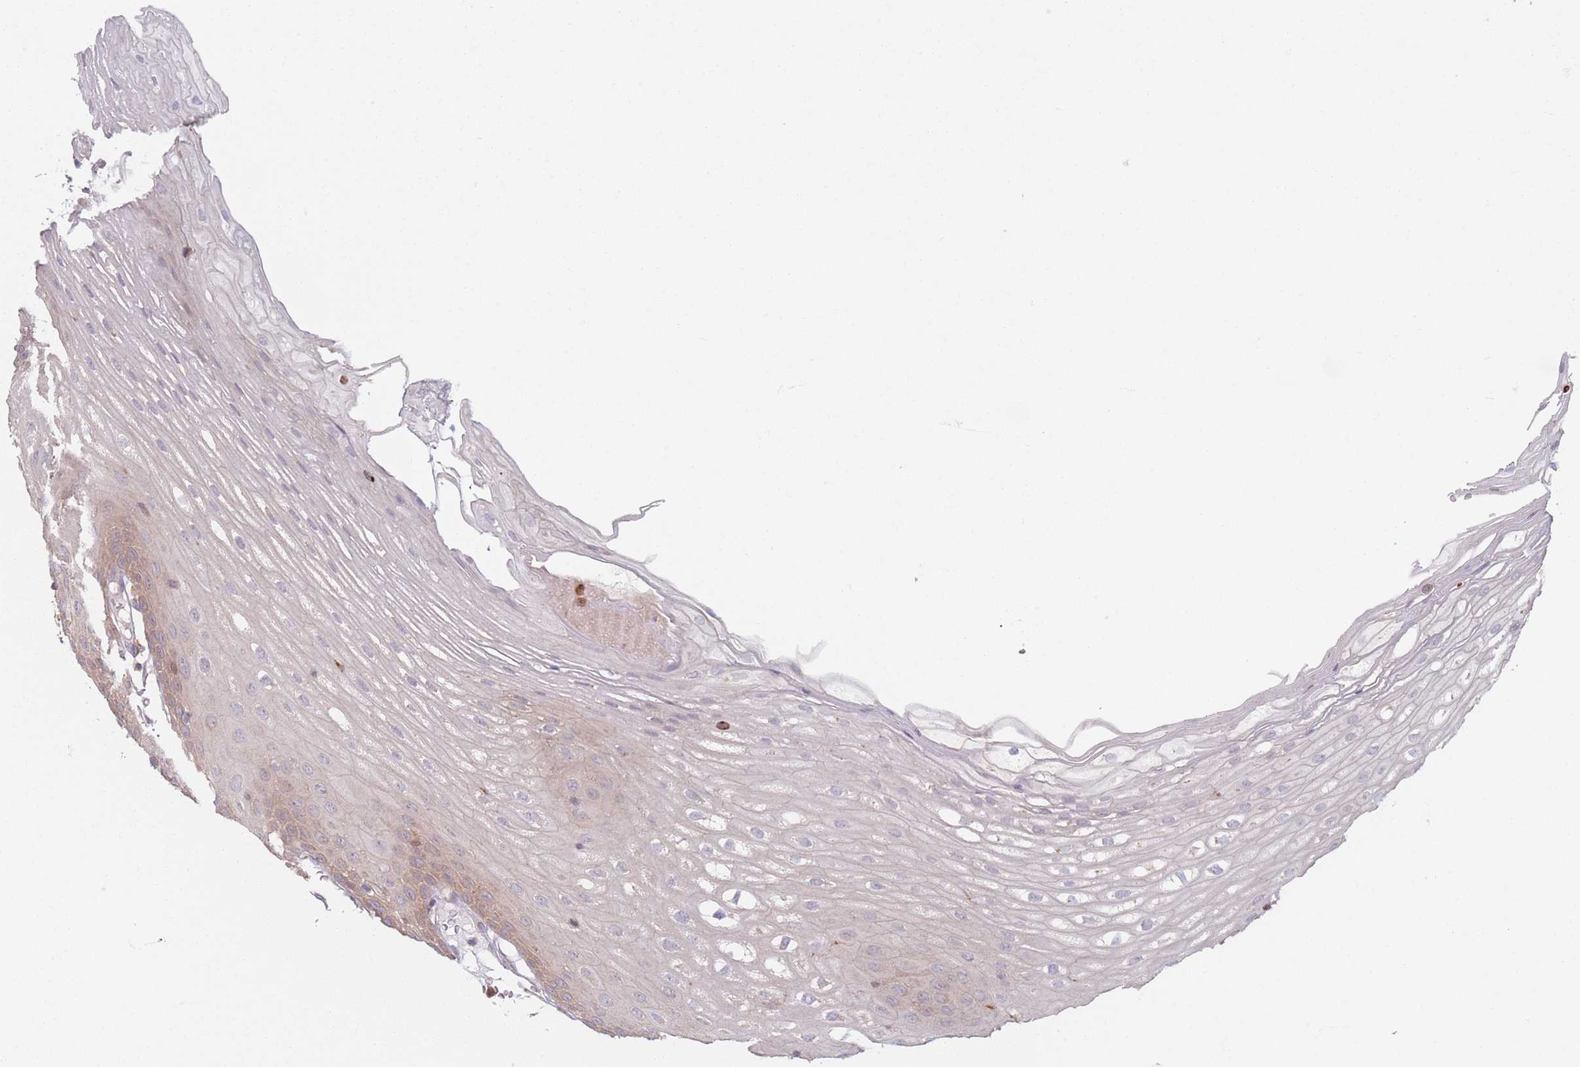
{"staining": {"intensity": "weak", "quantity": "25%-75%", "location": "cytoplasmic/membranous"}, "tissue": "oral mucosa", "cell_type": "Squamous epithelial cells", "image_type": "normal", "snomed": [{"axis": "morphology", "description": "Normal tissue, NOS"}, {"axis": "topography", "description": "Oral tissue"}], "caption": "About 25%-75% of squamous epithelial cells in benign oral mucosa display weak cytoplasmic/membranous protein expression as visualized by brown immunohistochemical staining.", "gene": "PPM1A", "patient": {"sex": "female", "age": 70}}